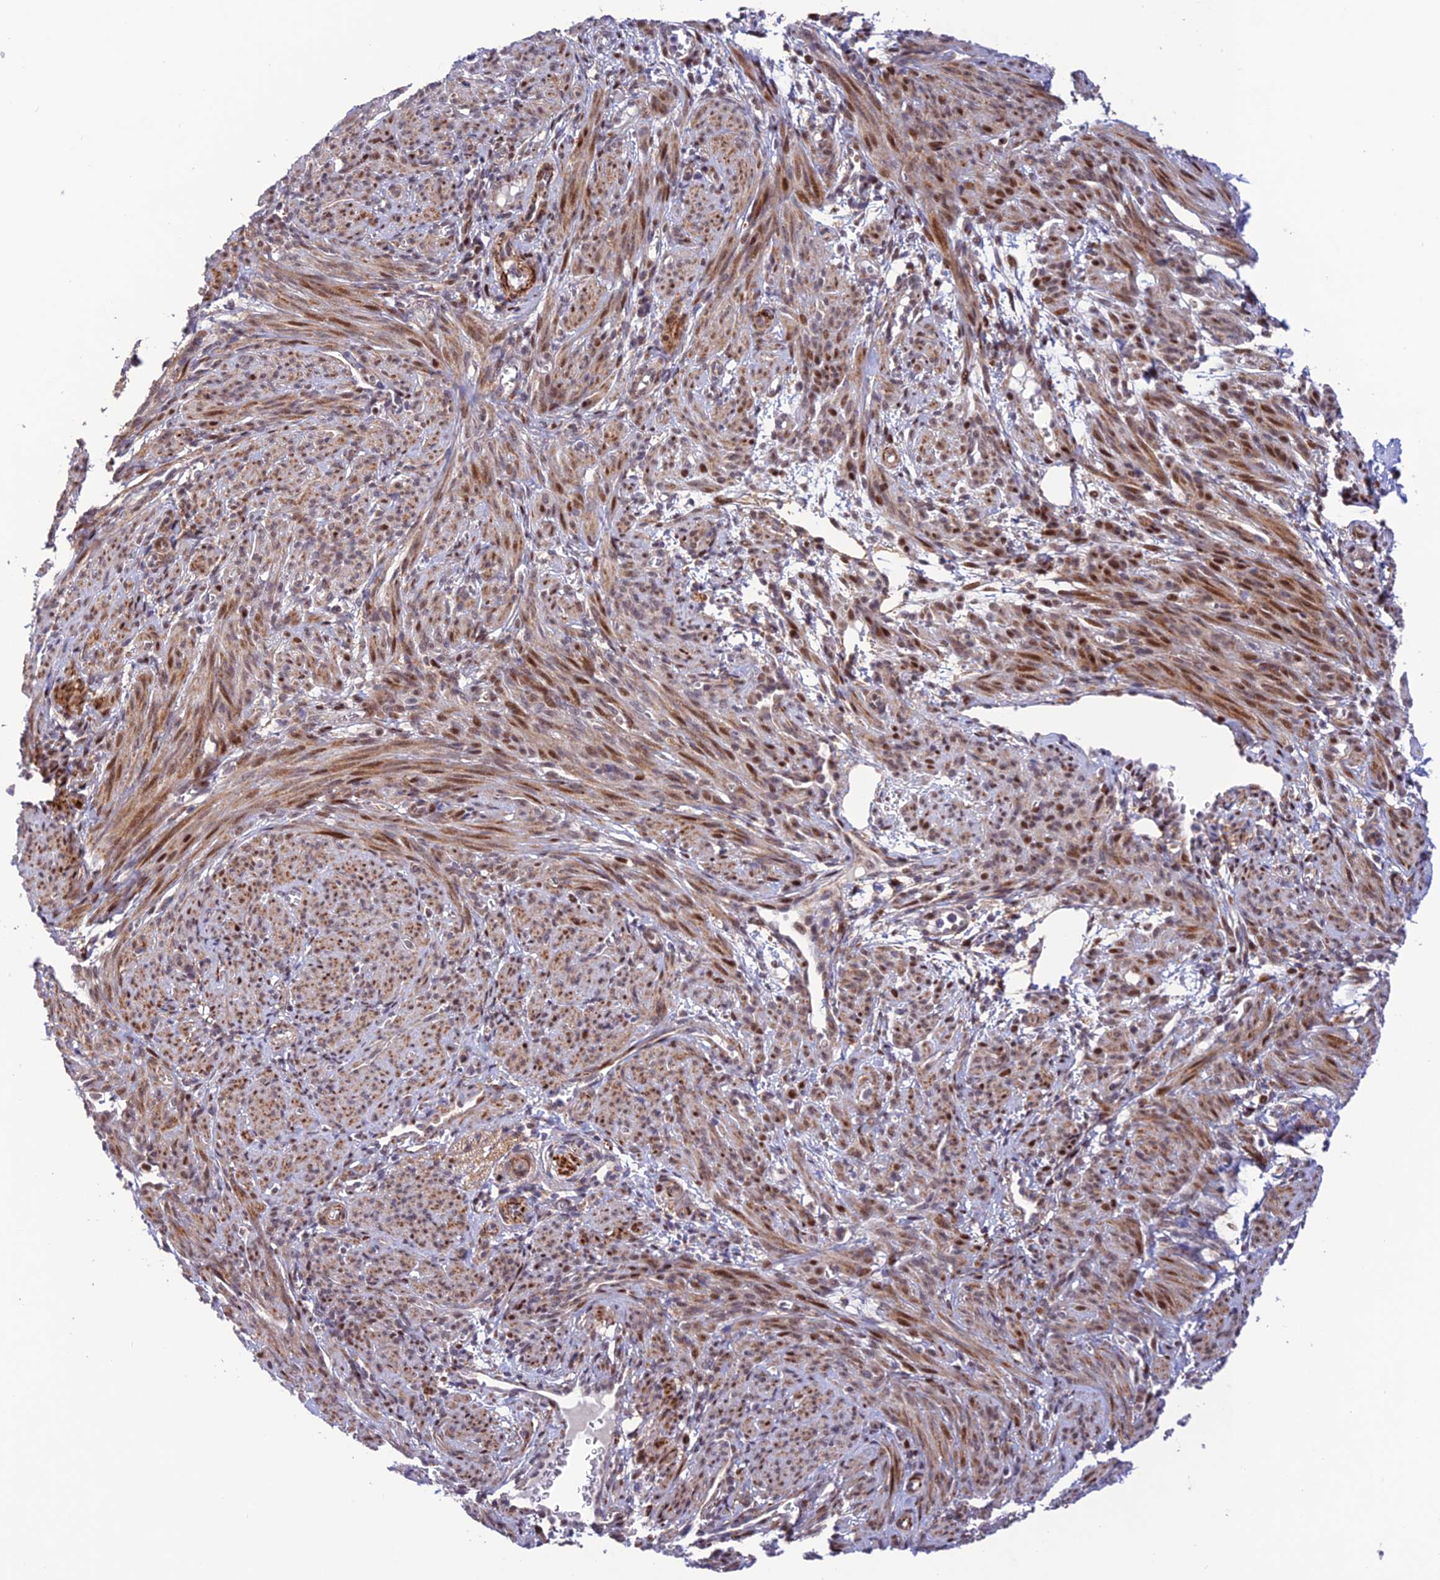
{"staining": {"intensity": "moderate", "quantity": "25%-75%", "location": "cytoplasmic/membranous,nuclear"}, "tissue": "smooth muscle", "cell_type": "Smooth muscle cells", "image_type": "normal", "snomed": [{"axis": "morphology", "description": "Normal tissue, NOS"}, {"axis": "topography", "description": "Smooth muscle"}], "caption": "Smooth muscle stained with a brown dye displays moderate cytoplasmic/membranous,nuclear positive positivity in approximately 25%-75% of smooth muscle cells.", "gene": "WDR55", "patient": {"sex": "female", "age": 39}}